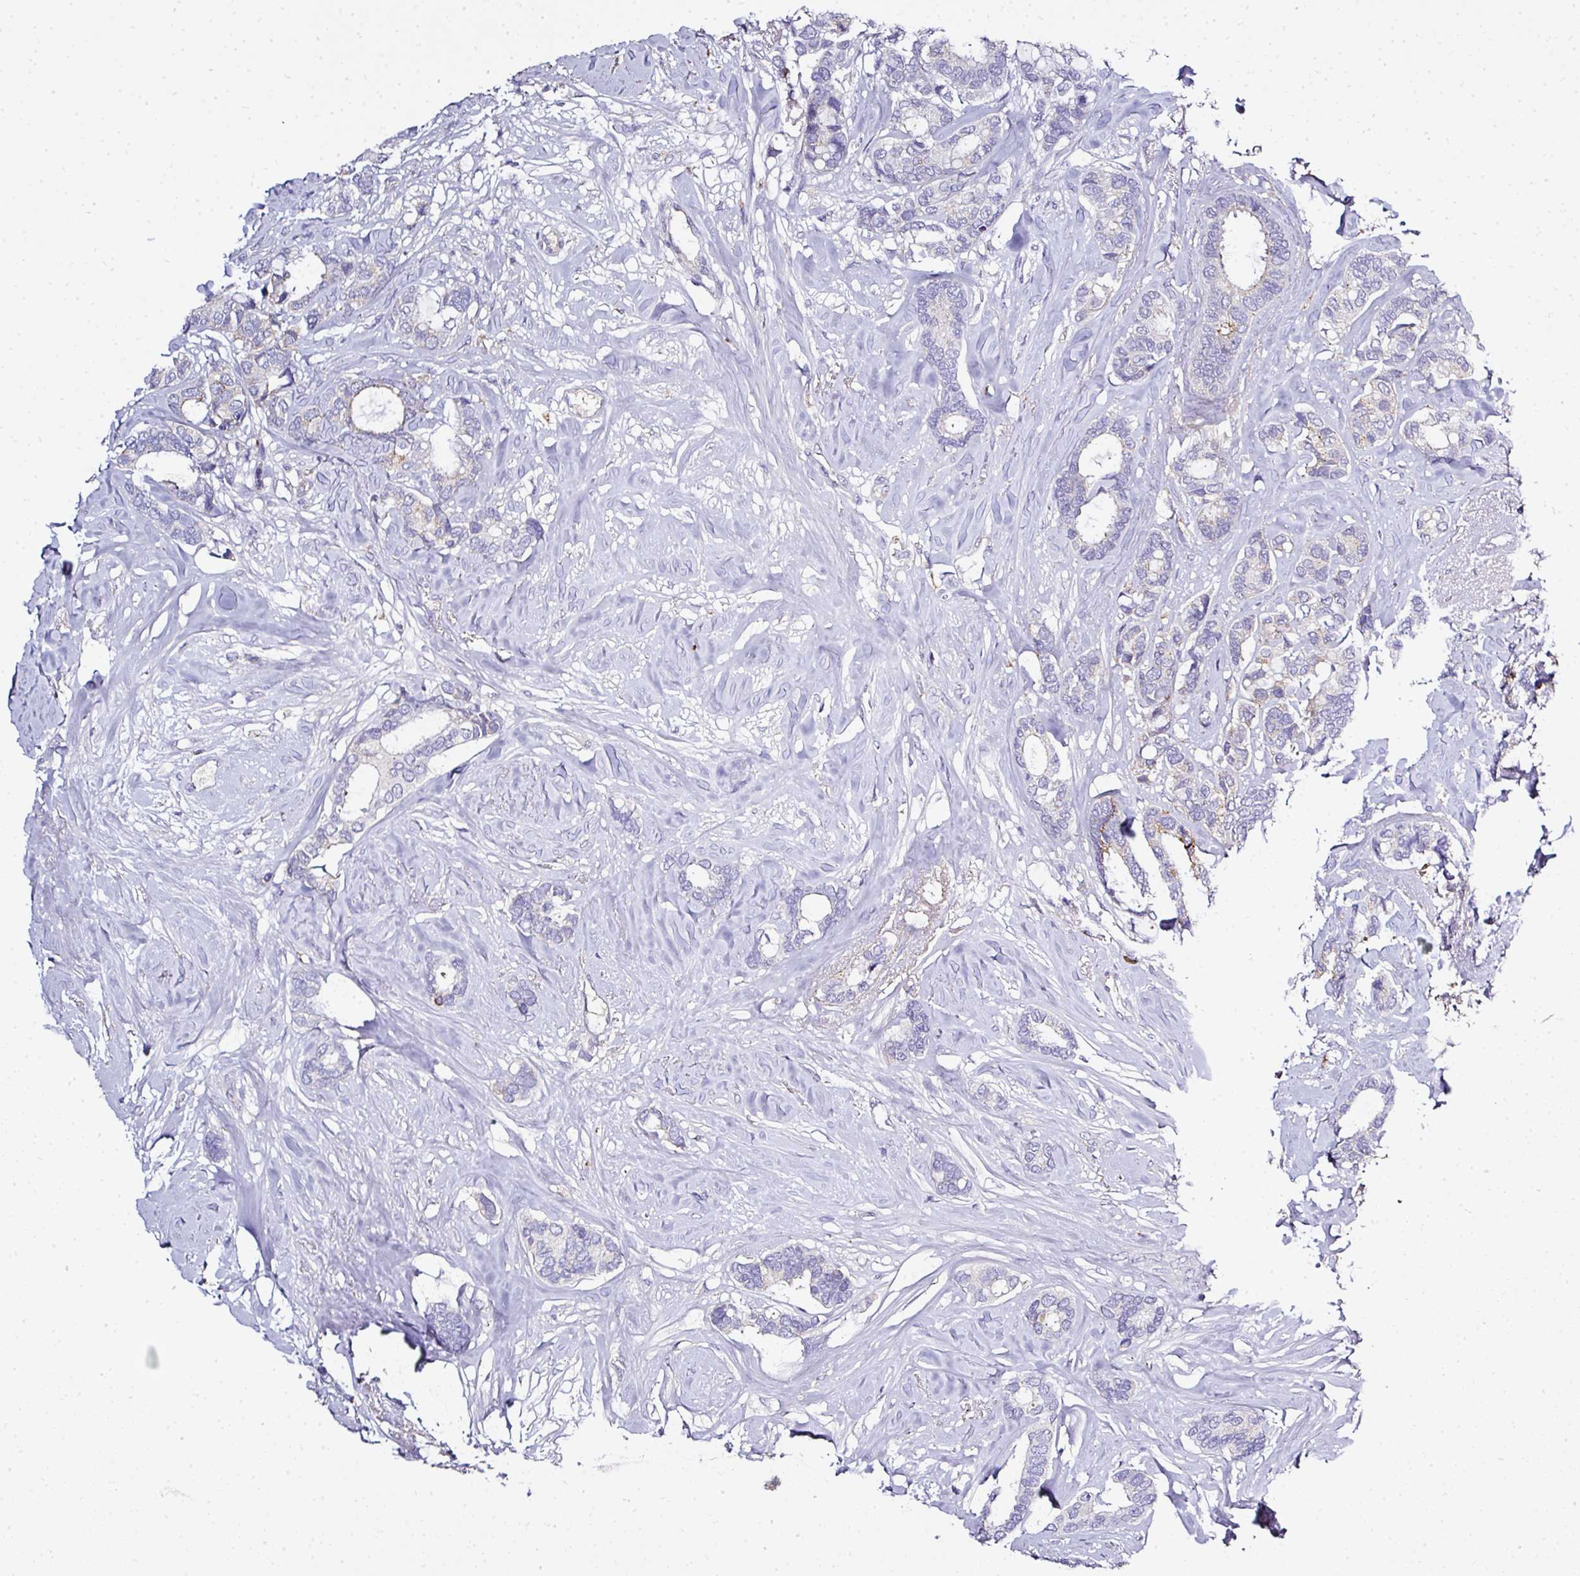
{"staining": {"intensity": "negative", "quantity": "none", "location": "none"}, "tissue": "breast cancer", "cell_type": "Tumor cells", "image_type": "cancer", "snomed": [{"axis": "morphology", "description": "Duct carcinoma"}, {"axis": "topography", "description": "Breast"}], "caption": "Immunohistochemistry (IHC) histopathology image of neoplastic tissue: breast cancer stained with DAB exhibits no significant protein positivity in tumor cells. (Immunohistochemistry, brightfield microscopy, high magnification).", "gene": "CAB39L", "patient": {"sex": "female", "age": 87}}